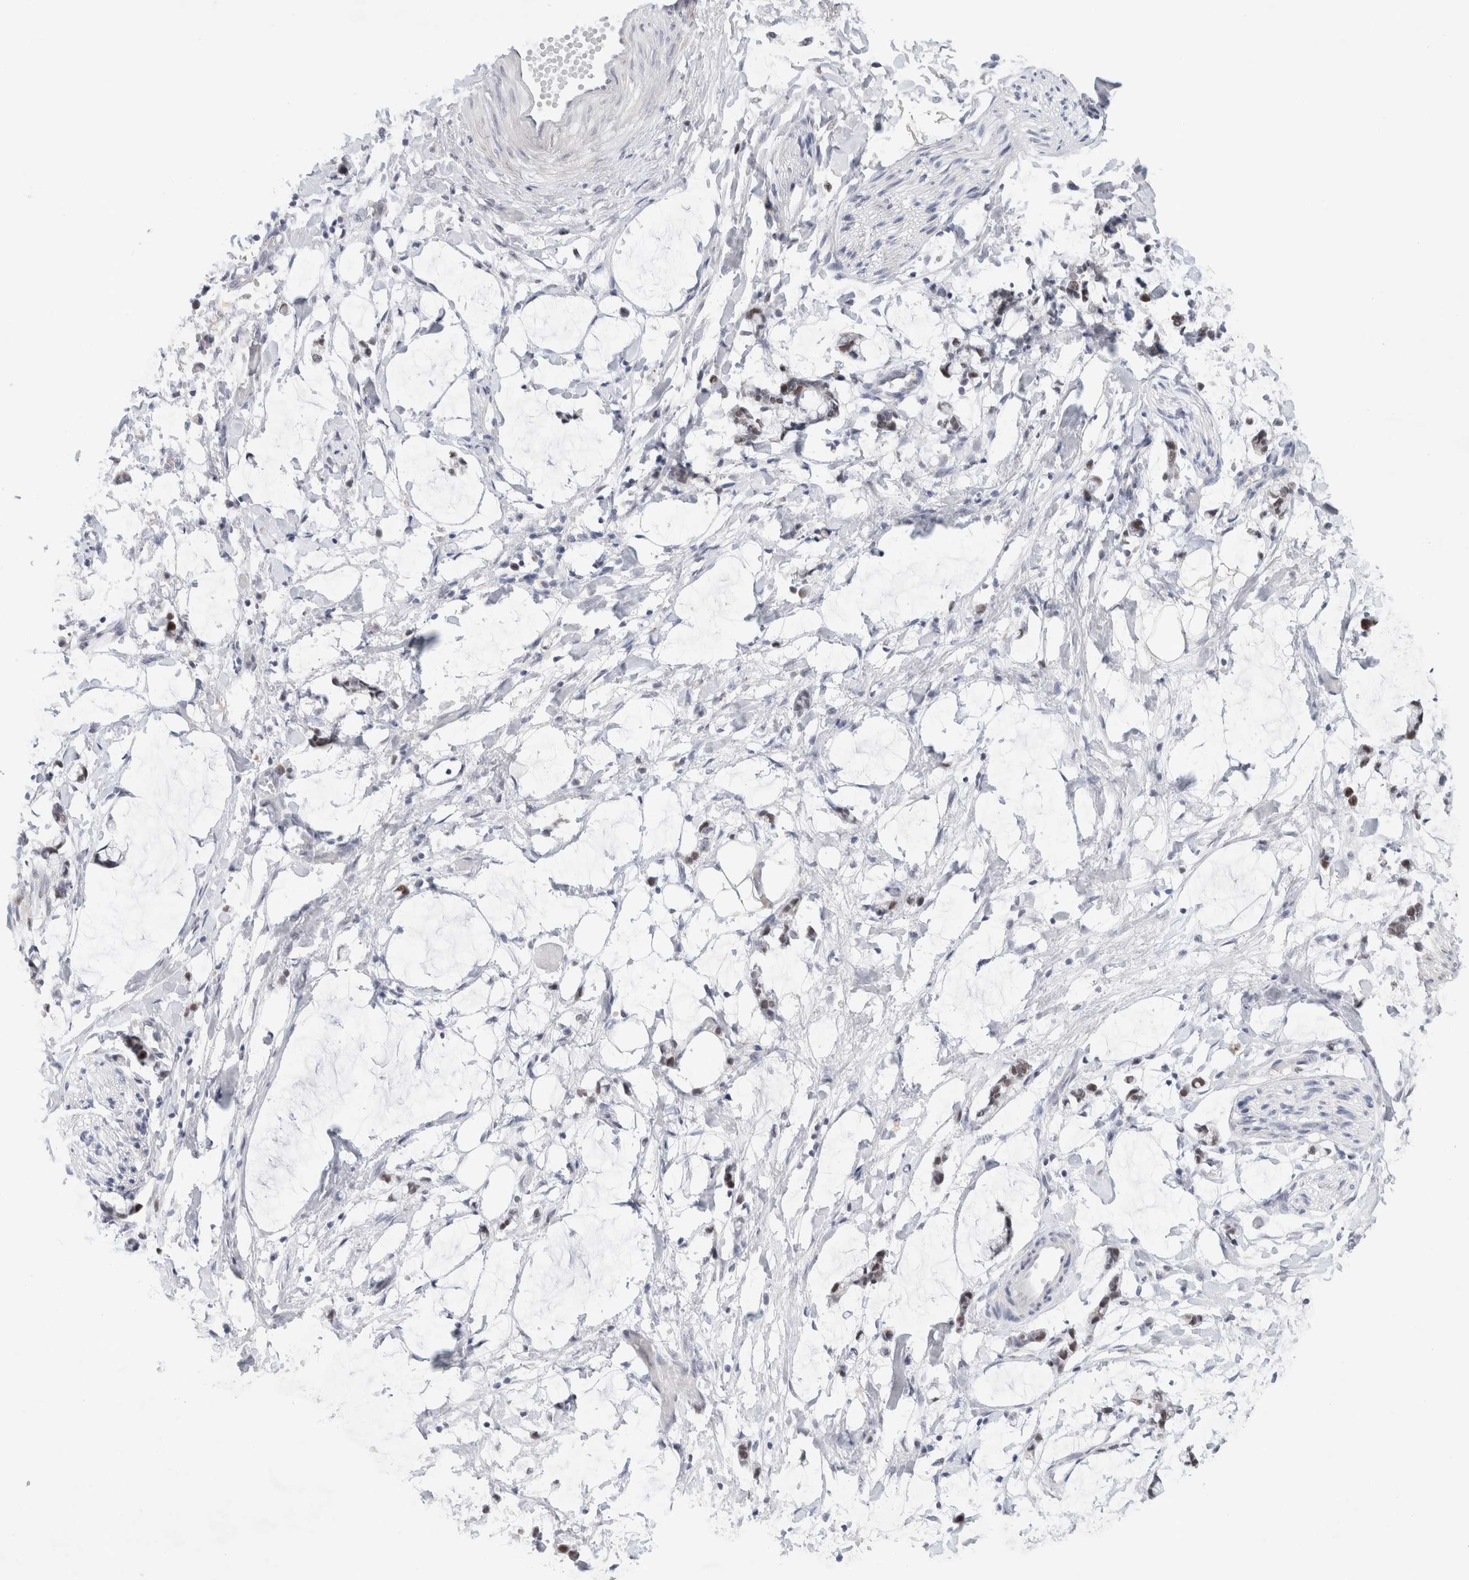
{"staining": {"intensity": "negative", "quantity": "none", "location": "none"}, "tissue": "adipose tissue", "cell_type": "Adipocytes", "image_type": "normal", "snomed": [{"axis": "morphology", "description": "Normal tissue, NOS"}, {"axis": "morphology", "description": "Adenocarcinoma, NOS"}, {"axis": "topography", "description": "Colon"}, {"axis": "topography", "description": "Peripheral nerve tissue"}], "caption": "Adipose tissue stained for a protein using immunohistochemistry (IHC) exhibits no staining adipocytes.", "gene": "KNL1", "patient": {"sex": "male", "age": 14}}